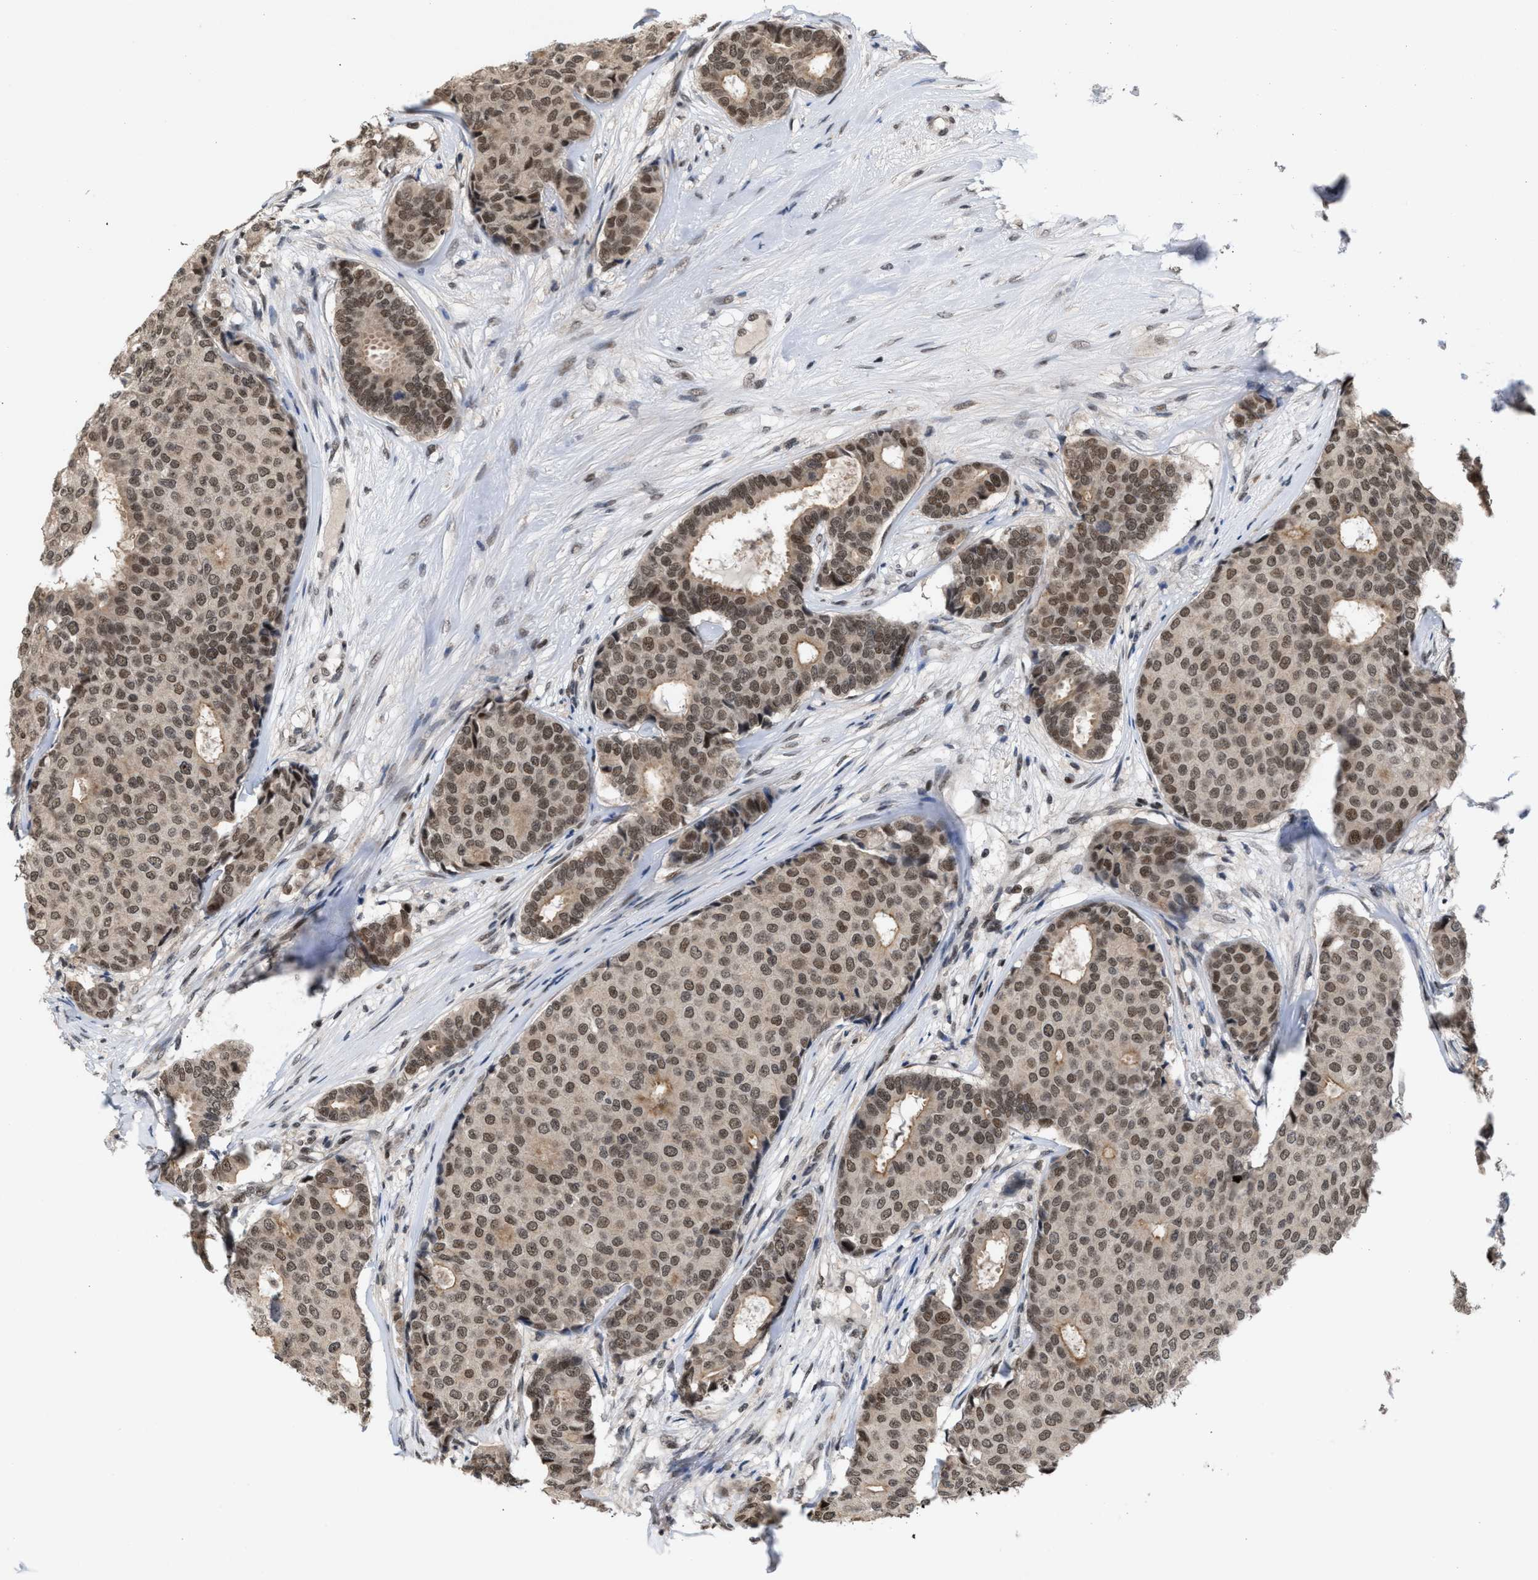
{"staining": {"intensity": "moderate", "quantity": ">75%", "location": "nuclear"}, "tissue": "breast cancer", "cell_type": "Tumor cells", "image_type": "cancer", "snomed": [{"axis": "morphology", "description": "Duct carcinoma"}, {"axis": "topography", "description": "Breast"}], "caption": "The histopathology image shows a brown stain indicating the presence of a protein in the nuclear of tumor cells in breast cancer (invasive ductal carcinoma). (brown staining indicates protein expression, while blue staining denotes nuclei).", "gene": "C9orf78", "patient": {"sex": "female", "age": 75}}